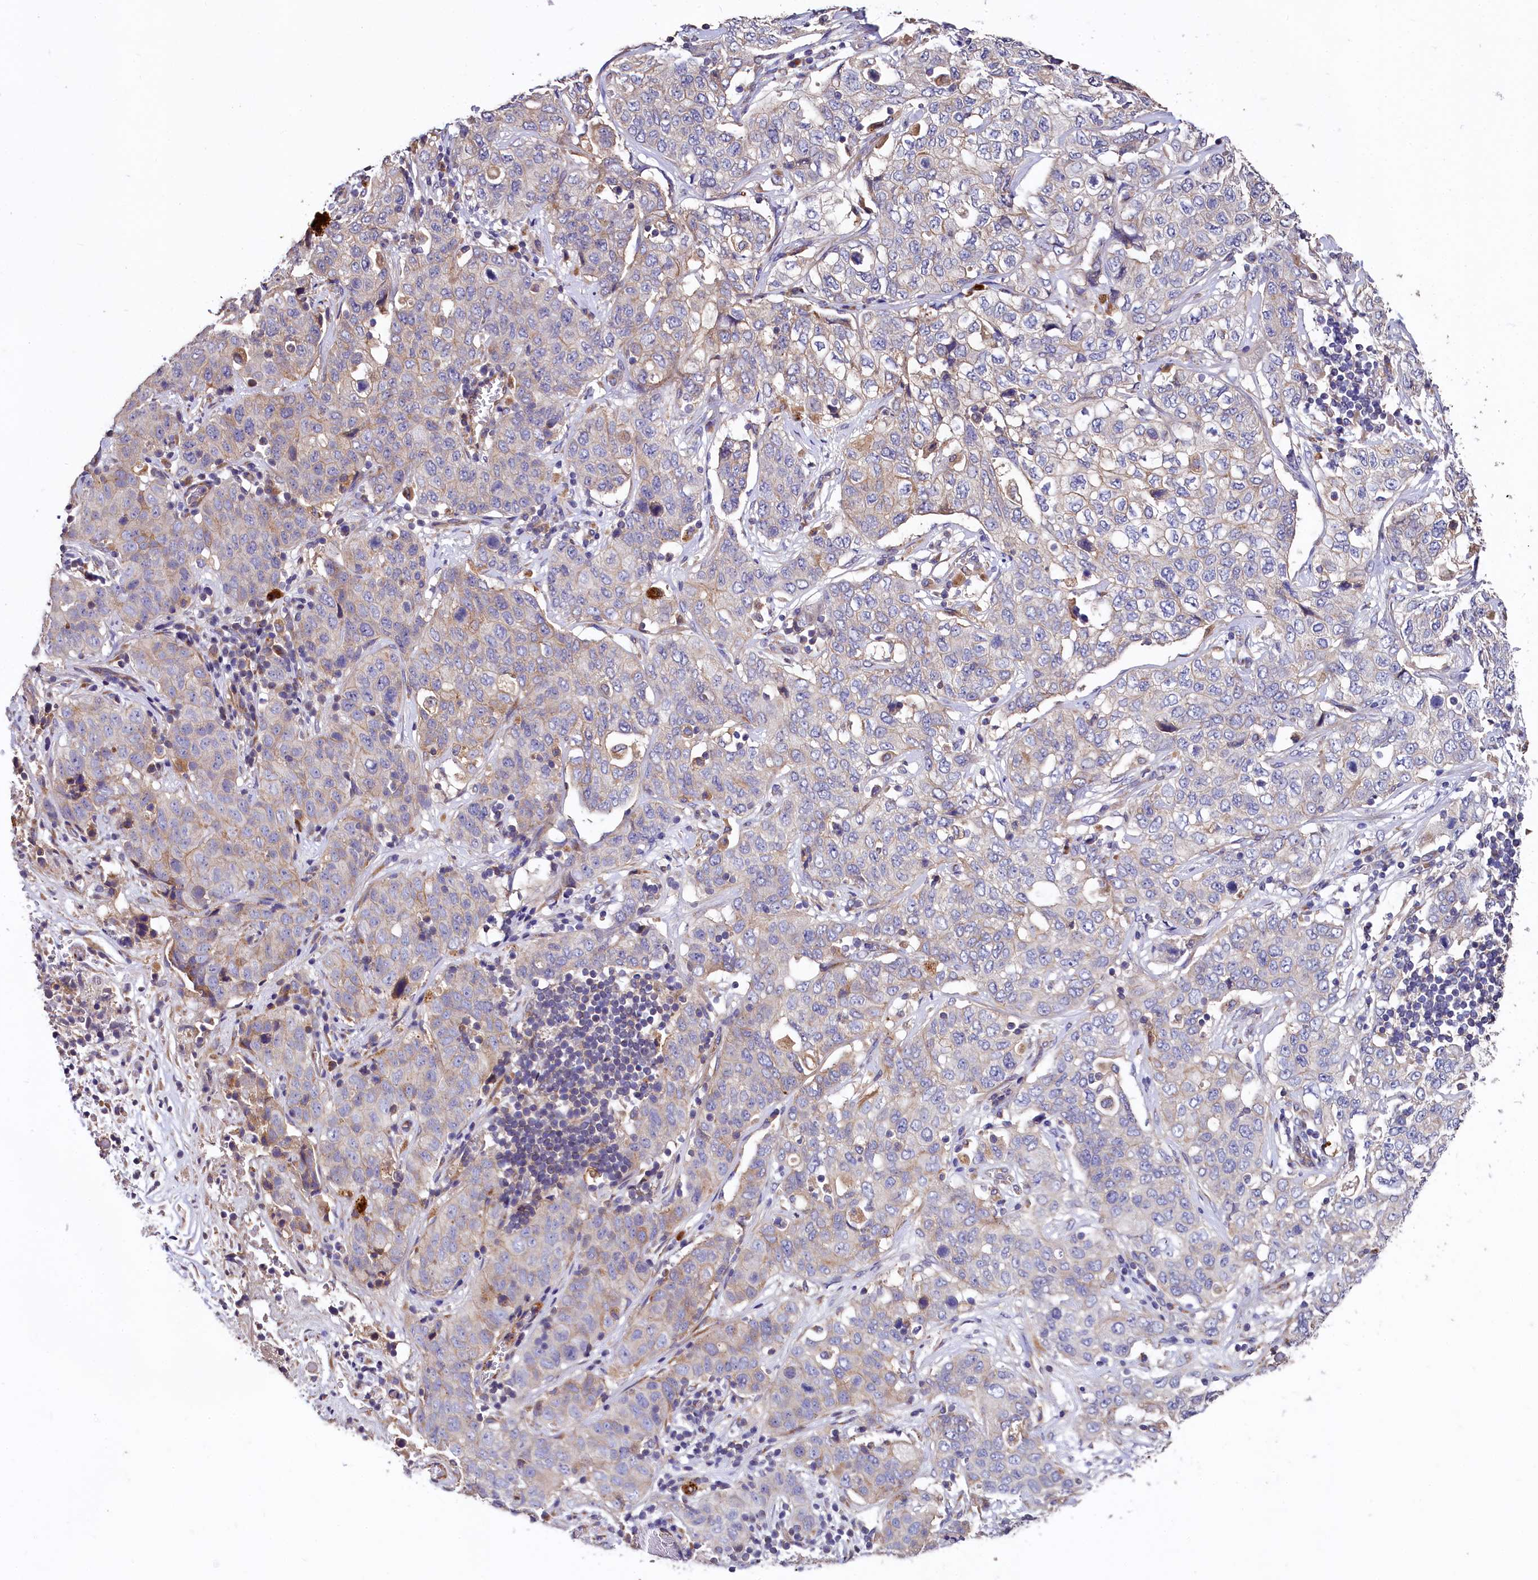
{"staining": {"intensity": "weak", "quantity": "<25%", "location": "cytoplasmic/membranous"}, "tissue": "stomach cancer", "cell_type": "Tumor cells", "image_type": "cancer", "snomed": [{"axis": "morphology", "description": "Normal tissue, NOS"}, {"axis": "morphology", "description": "Adenocarcinoma, NOS"}, {"axis": "topography", "description": "Lymph node"}, {"axis": "topography", "description": "Stomach"}], "caption": "This image is of stomach adenocarcinoma stained with immunohistochemistry (IHC) to label a protein in brown with the nuclei are counter-stained blue. There is no staining in tumor cells. (DAB IHC visualized using brightfield microscopy, high magnification).", "gene": "SPRYD3", "patient": {"sex": "male", "age": 48}}